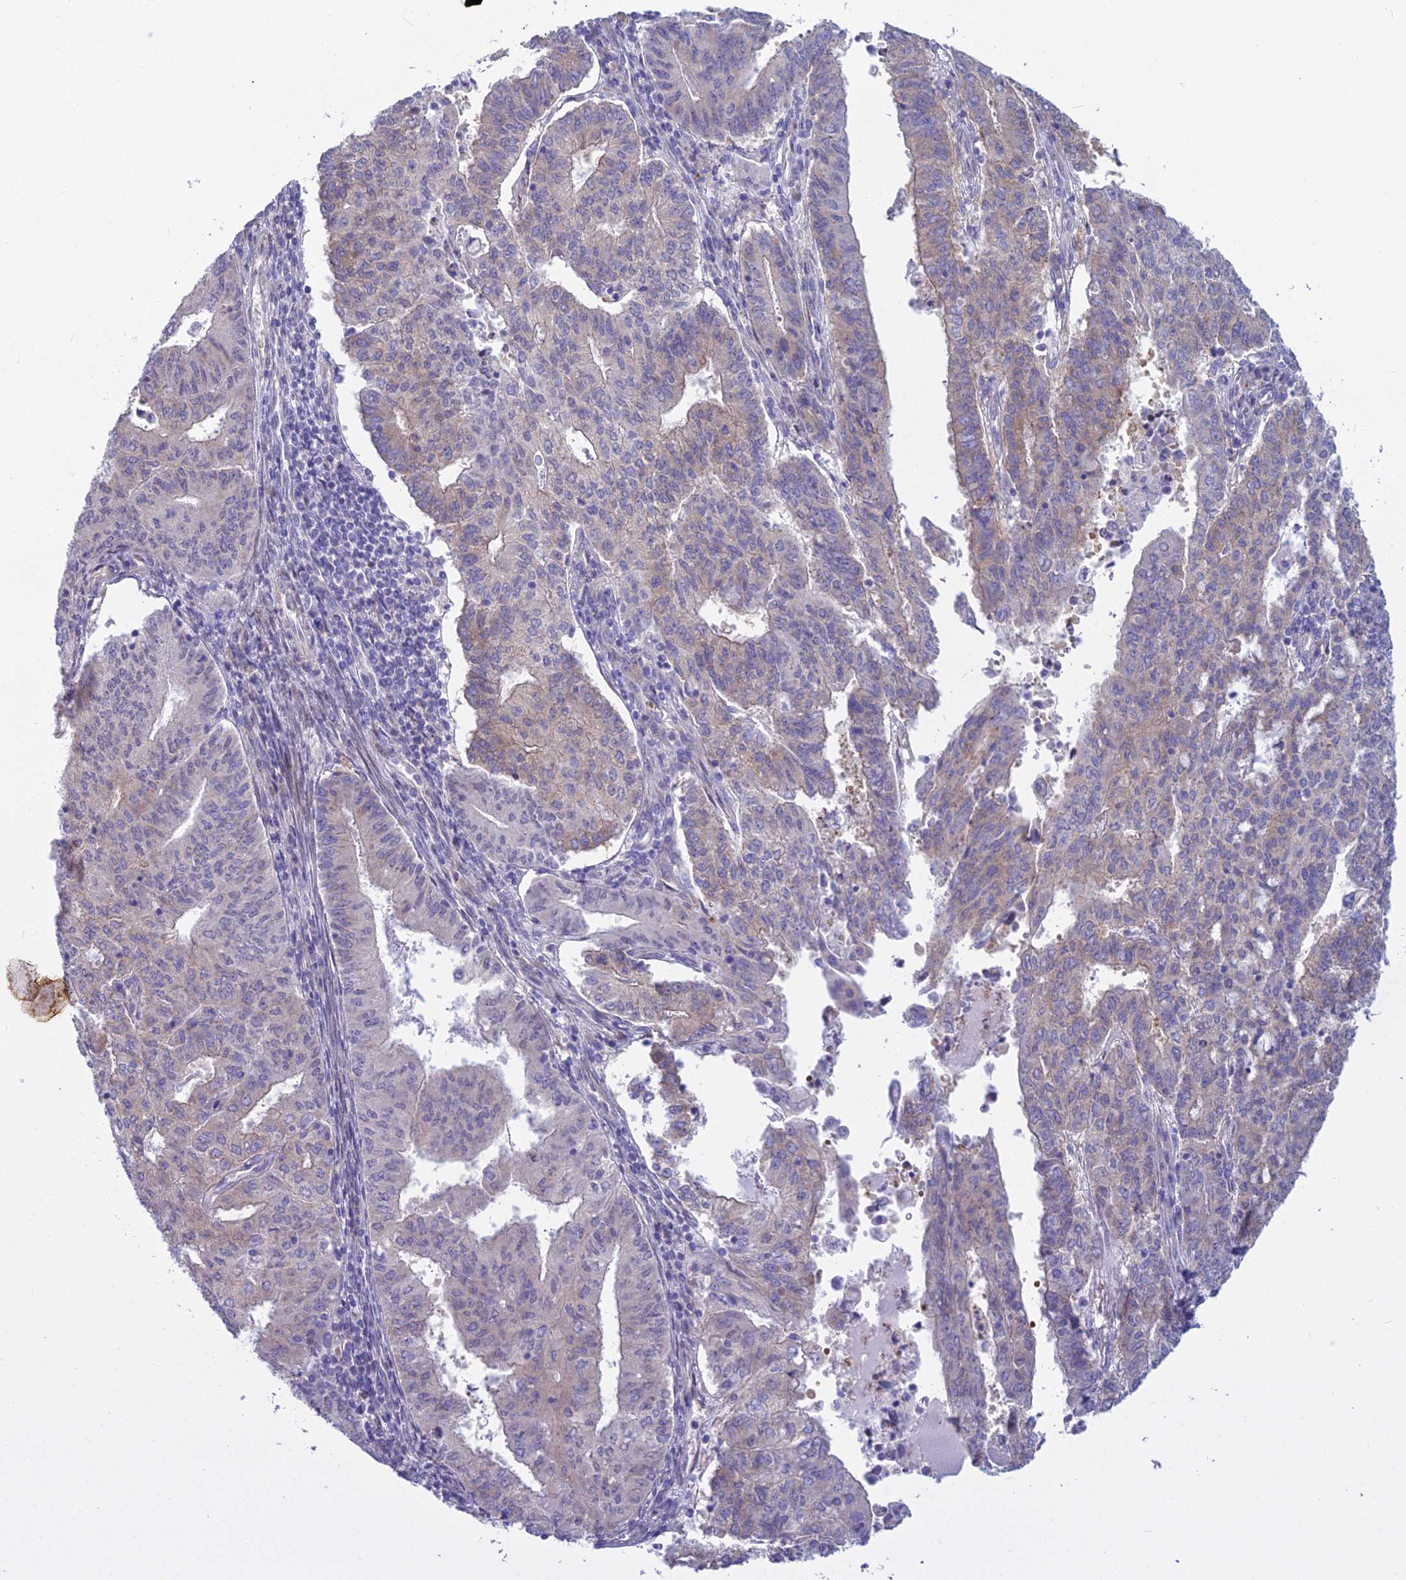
{"staining": {"intensity": "moderate", "quantity": "25%-75%", "location": "cytoplasmic/membranous"}, "tissue": "endometrial cancer", "cell_type": "Tumor cells", "image_type": "cancer", "snomed": [{"axis": "morphology", "description": "Adenocarcinoma, NOS"}, {"axis": "topography", "description": "Endometrium"}], "caption": "This is an image of immunohistochemistry (IHC) staining of endometrial cancer, which shows moderate positivity in the cytoplasmic/membranous of tumor cells.", "gene": "PCDHB14", "patient": {"sex": "female", "age": 59}}